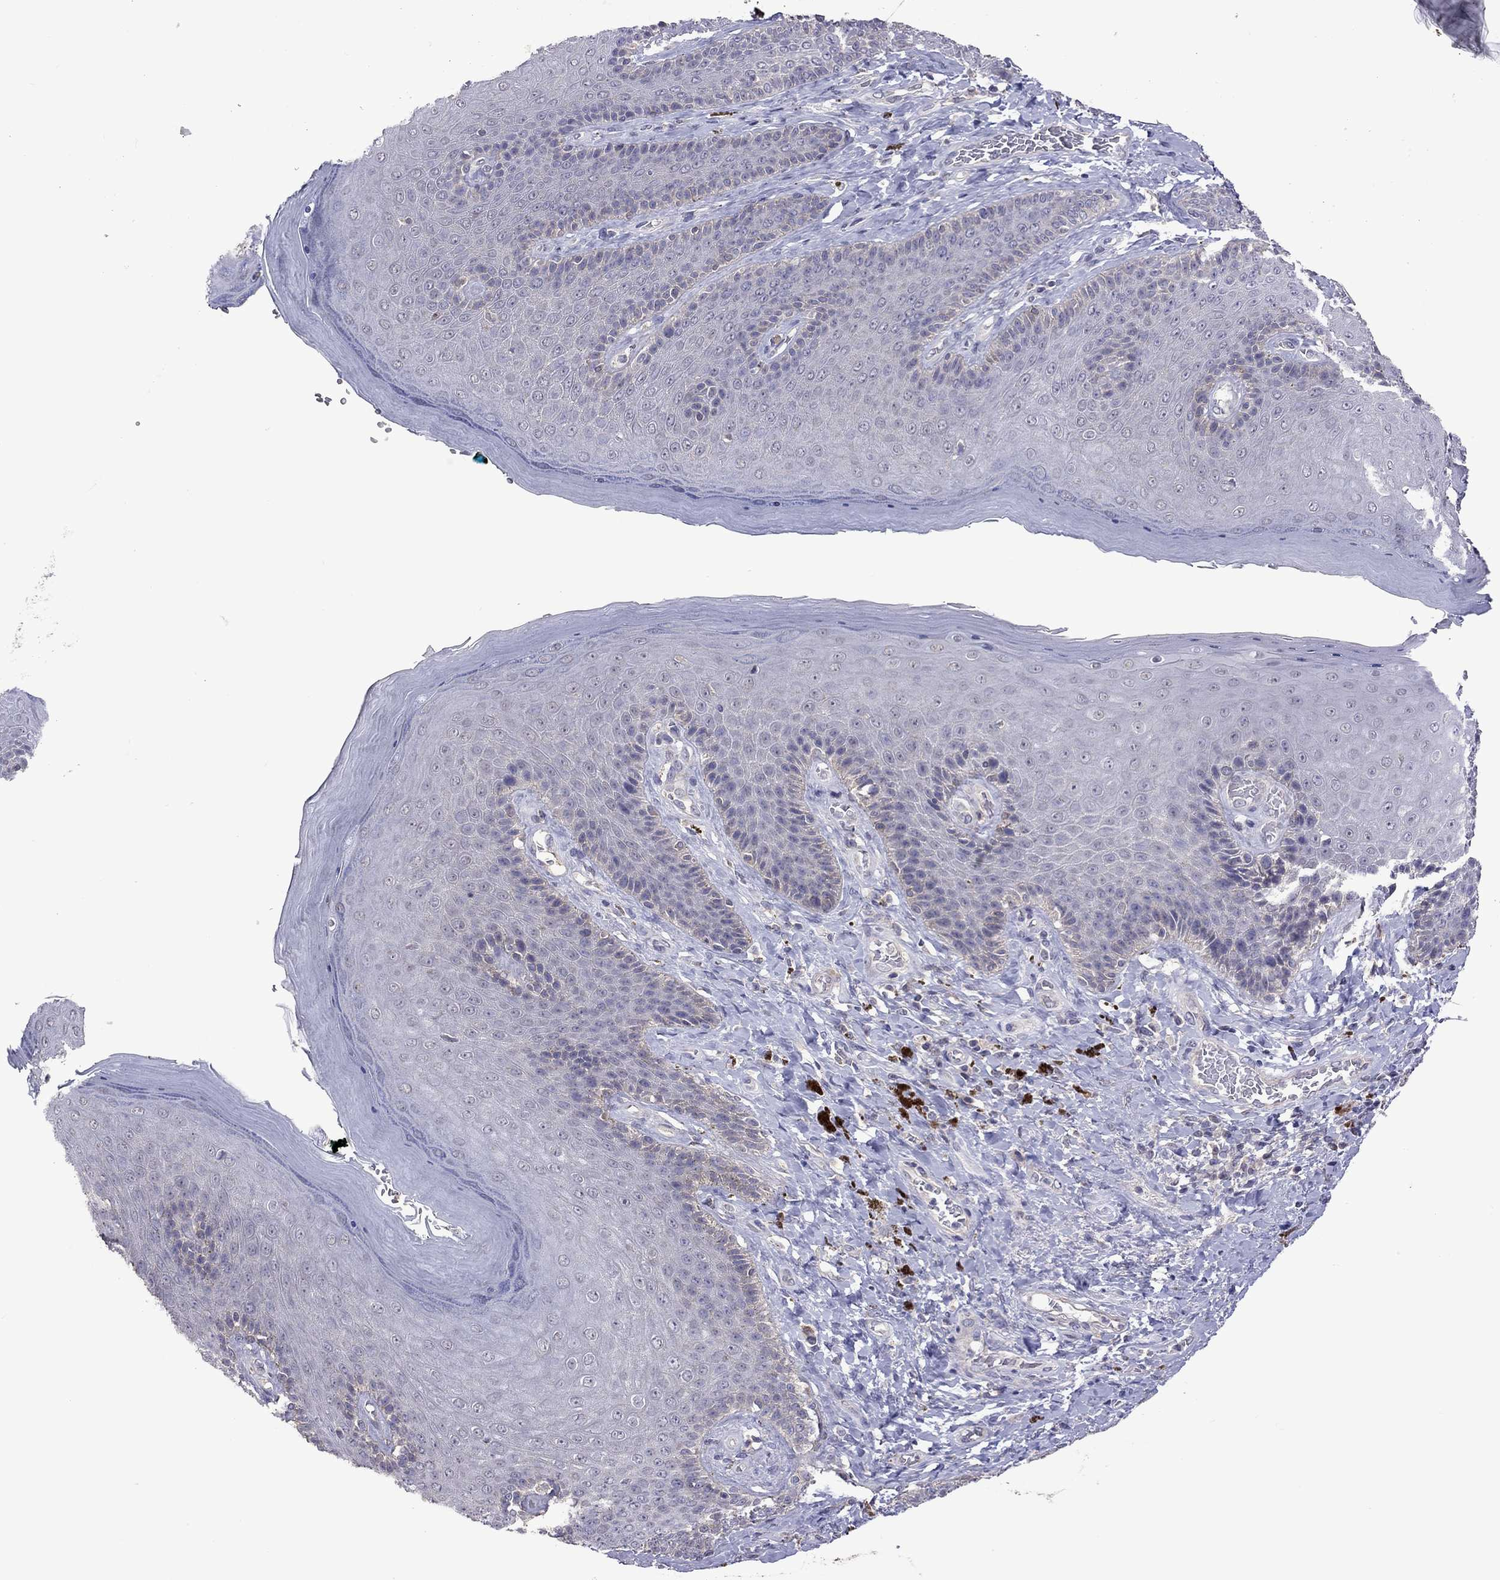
{"staining": {"intensity": "negative", "quantity": "none", "location": "none"}, "tissue": "skin", "cell_type": "Epidermal cells", "image_type": "normal", "snomed": [{"axis": "morphology", "description": "Normal tissue, NOS"}, {"axis": "topography", "description": "Skeletal muscle"}, {"axis": "topography", "description": "Anal"}, {"axis": "topography", "description": "Peripheral nerve tissue"}], "caption": "Immunohistochemistry histopathology image of benign skin: human skin stained with DAB (3,3'-diaminobenzidine) demonstrates no significant protein staining in epidermal cells. (Stains: DAB (3,3'-diaminobenzidine) IHC with hematoxylin counter stain, Microscopy: brightfield microscopy at high magnification).", "gene": "RTP5", "patient": {"sex": "male", "age": 53}}